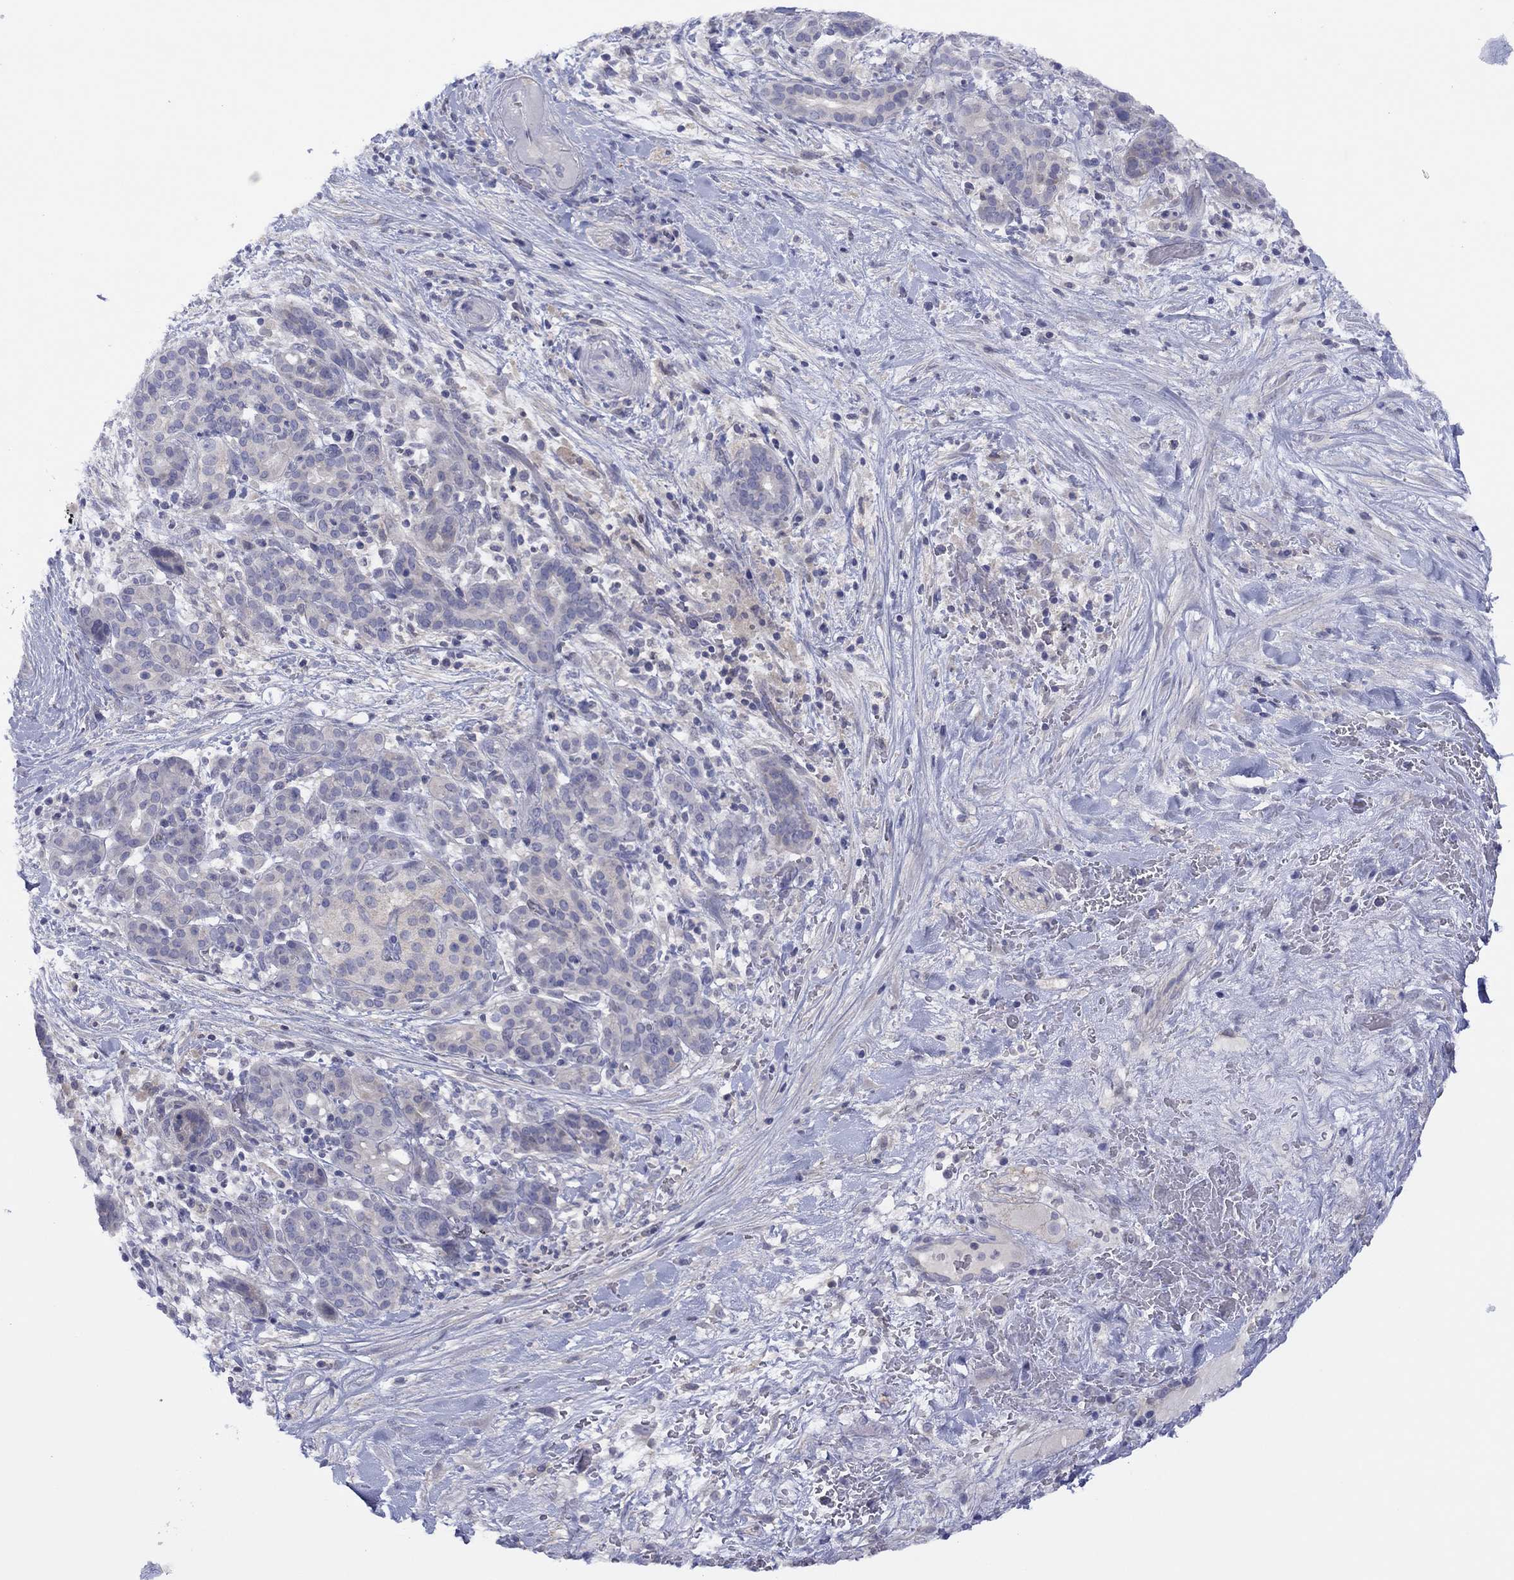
{"staining": {"intensity": "negative", "quantity": "none", "location": "none"}, "tissue": "pancreatic cancer", "cell_type": "Tumor cells", "image_type": "cancer", "snomed": [{"axis": "morphology", "description": "Adenocarcinoma, NOS"}, {"axis": "topography", "description": "Pancreas"}], "caption": "Pancreatic cancer (adenocarcinoma) stained for a protein using IHC reveals no expression tumor cells.", "gene": "CYP2B6", "patient": {"sex": "male", "age": 44}}